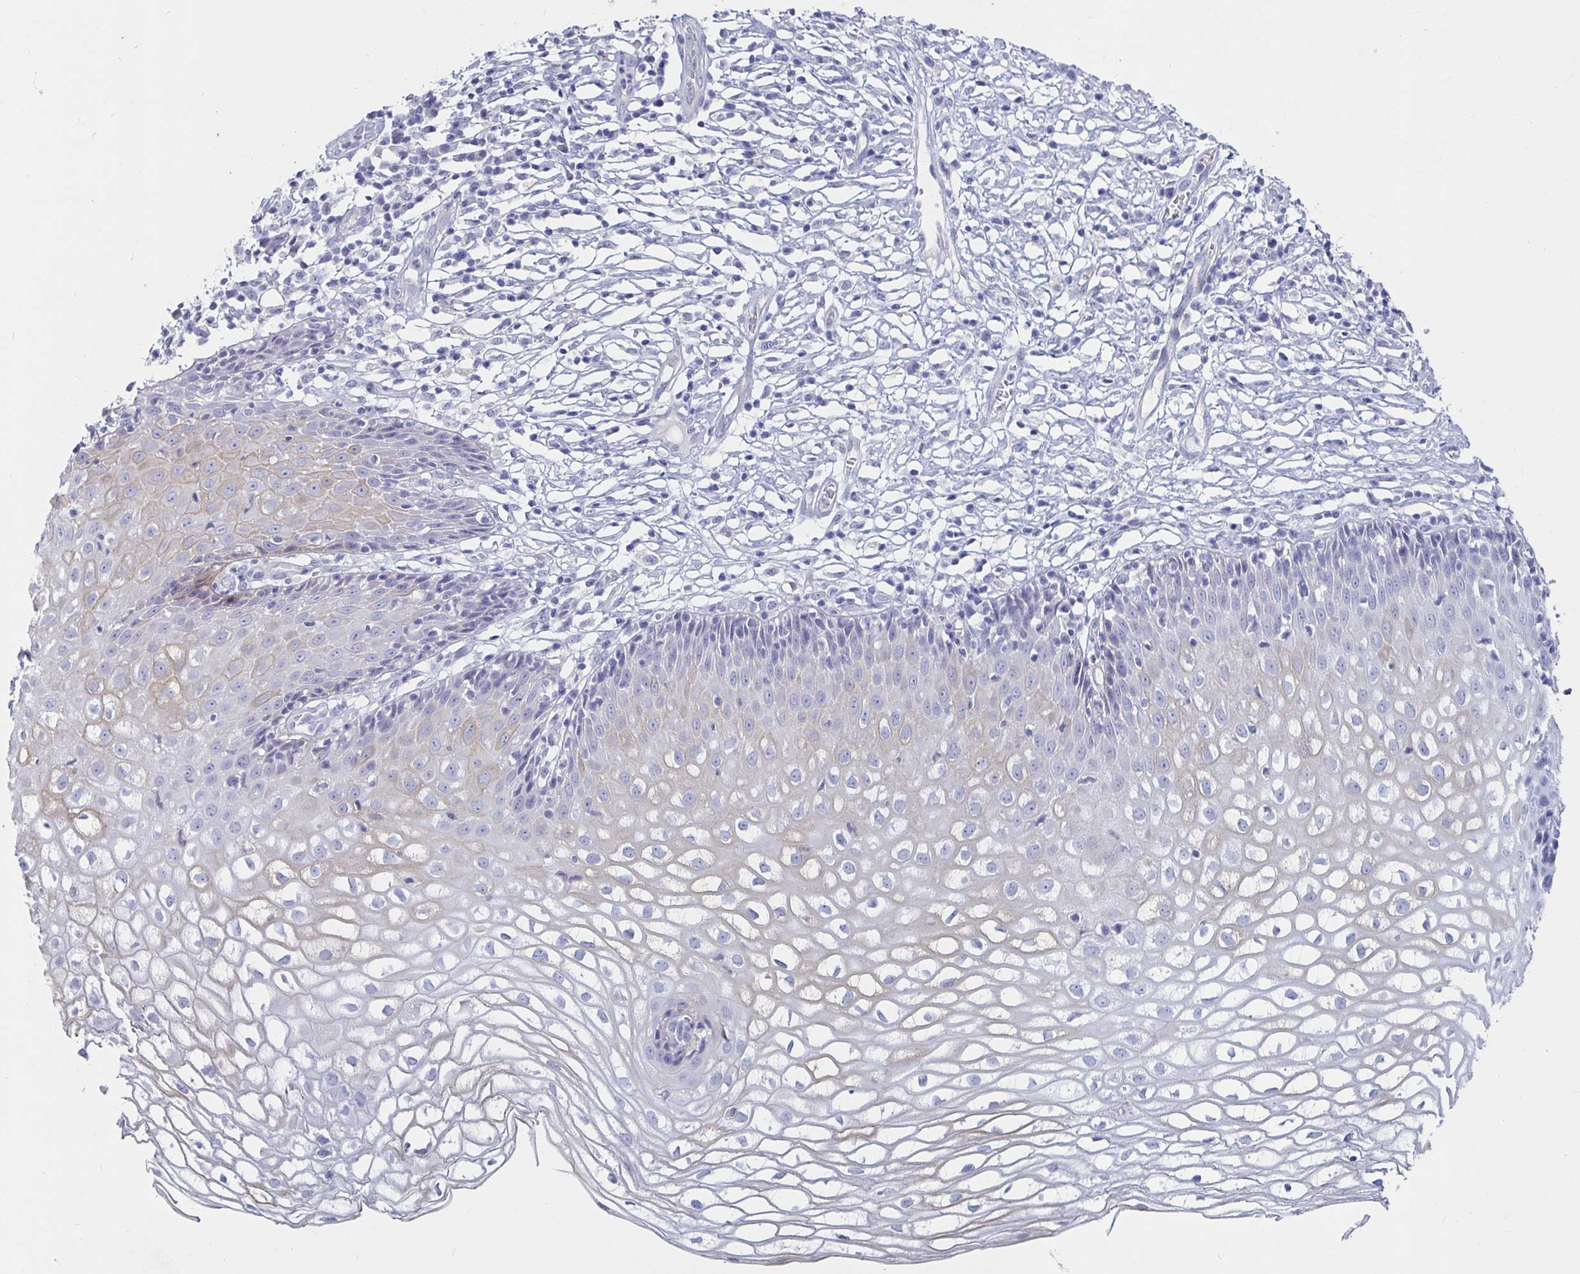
{"staining": {"intensity": "negative", "quantity": "none", "location": "none"}, "tissue": "cervix", "cell_type": "Glandular cells", "image_type": "normal", "snomed": [{"axis": "morphology", "description": "Normal tissue, NOS"}, {"axis": "topography", "description": "Cervix"}], "caption": "The histopathology image shows no significant expression in glandular cells of cervix.", "gene": "CA9", "patient": {"sex": "female", "age": 36}}